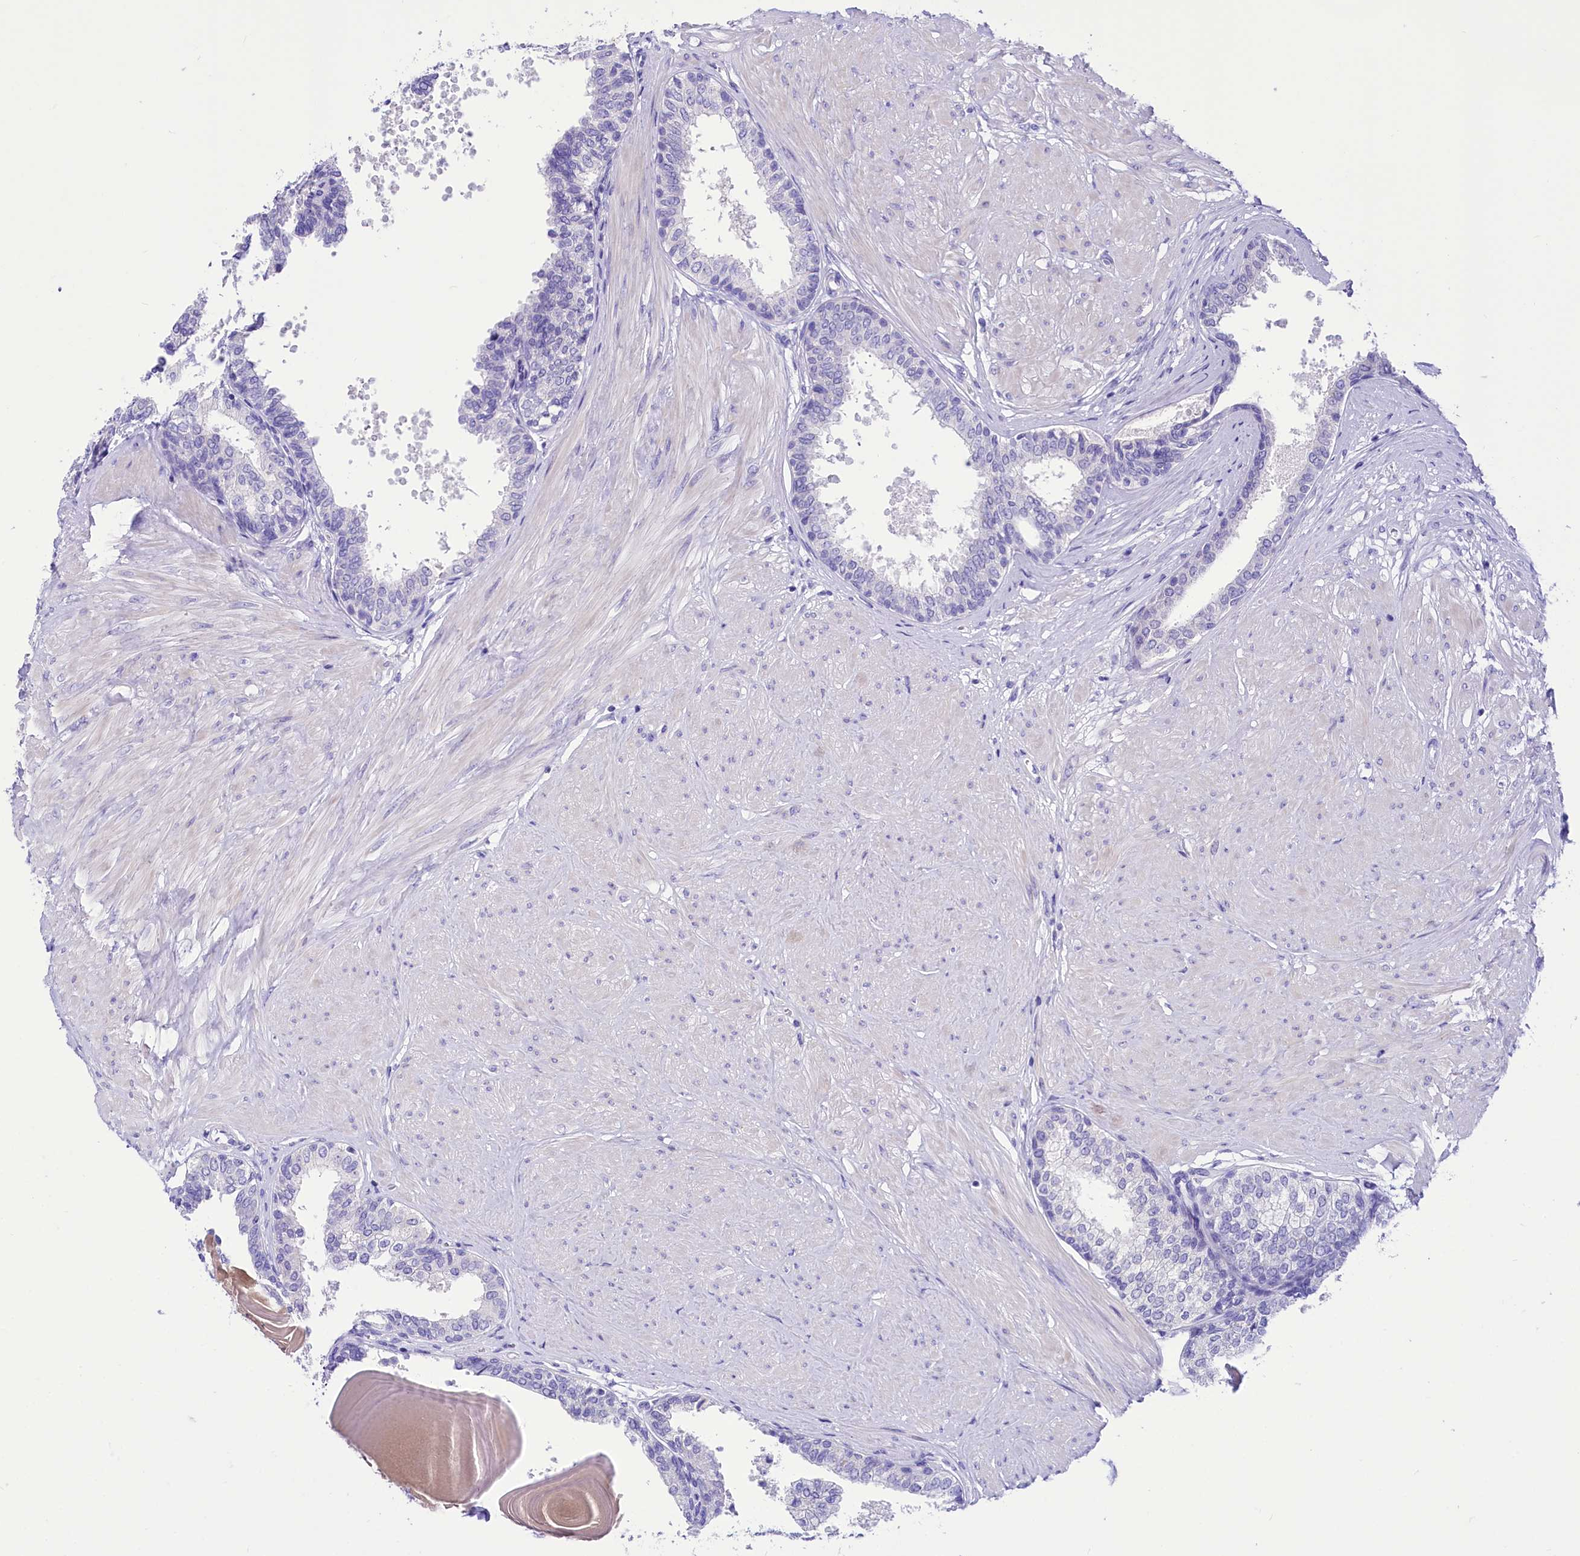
{"staining": {"intensity": "negative", "quantity": "none", "location": "none"}, "tissue": "prostate", "cell_type": "Glandular cells", "image_type": "normal", "snomed": [{"axis": "morphology", "description": "Normal tissue, NOS"}, {"axis": "topography", "description": "Prostate"}], "caption": "Glandular cells are negative for brown protein staining in unremarkable prostate. The staining was performed using DAB (3,3'-diaminobenzidine) to visualize the protein expression in brown, while the nuclei were stained in blue with hematoxylin (Magnification: 20x).", "gene": "TTC36", "patient": {"sex": "male", "age": 48}}